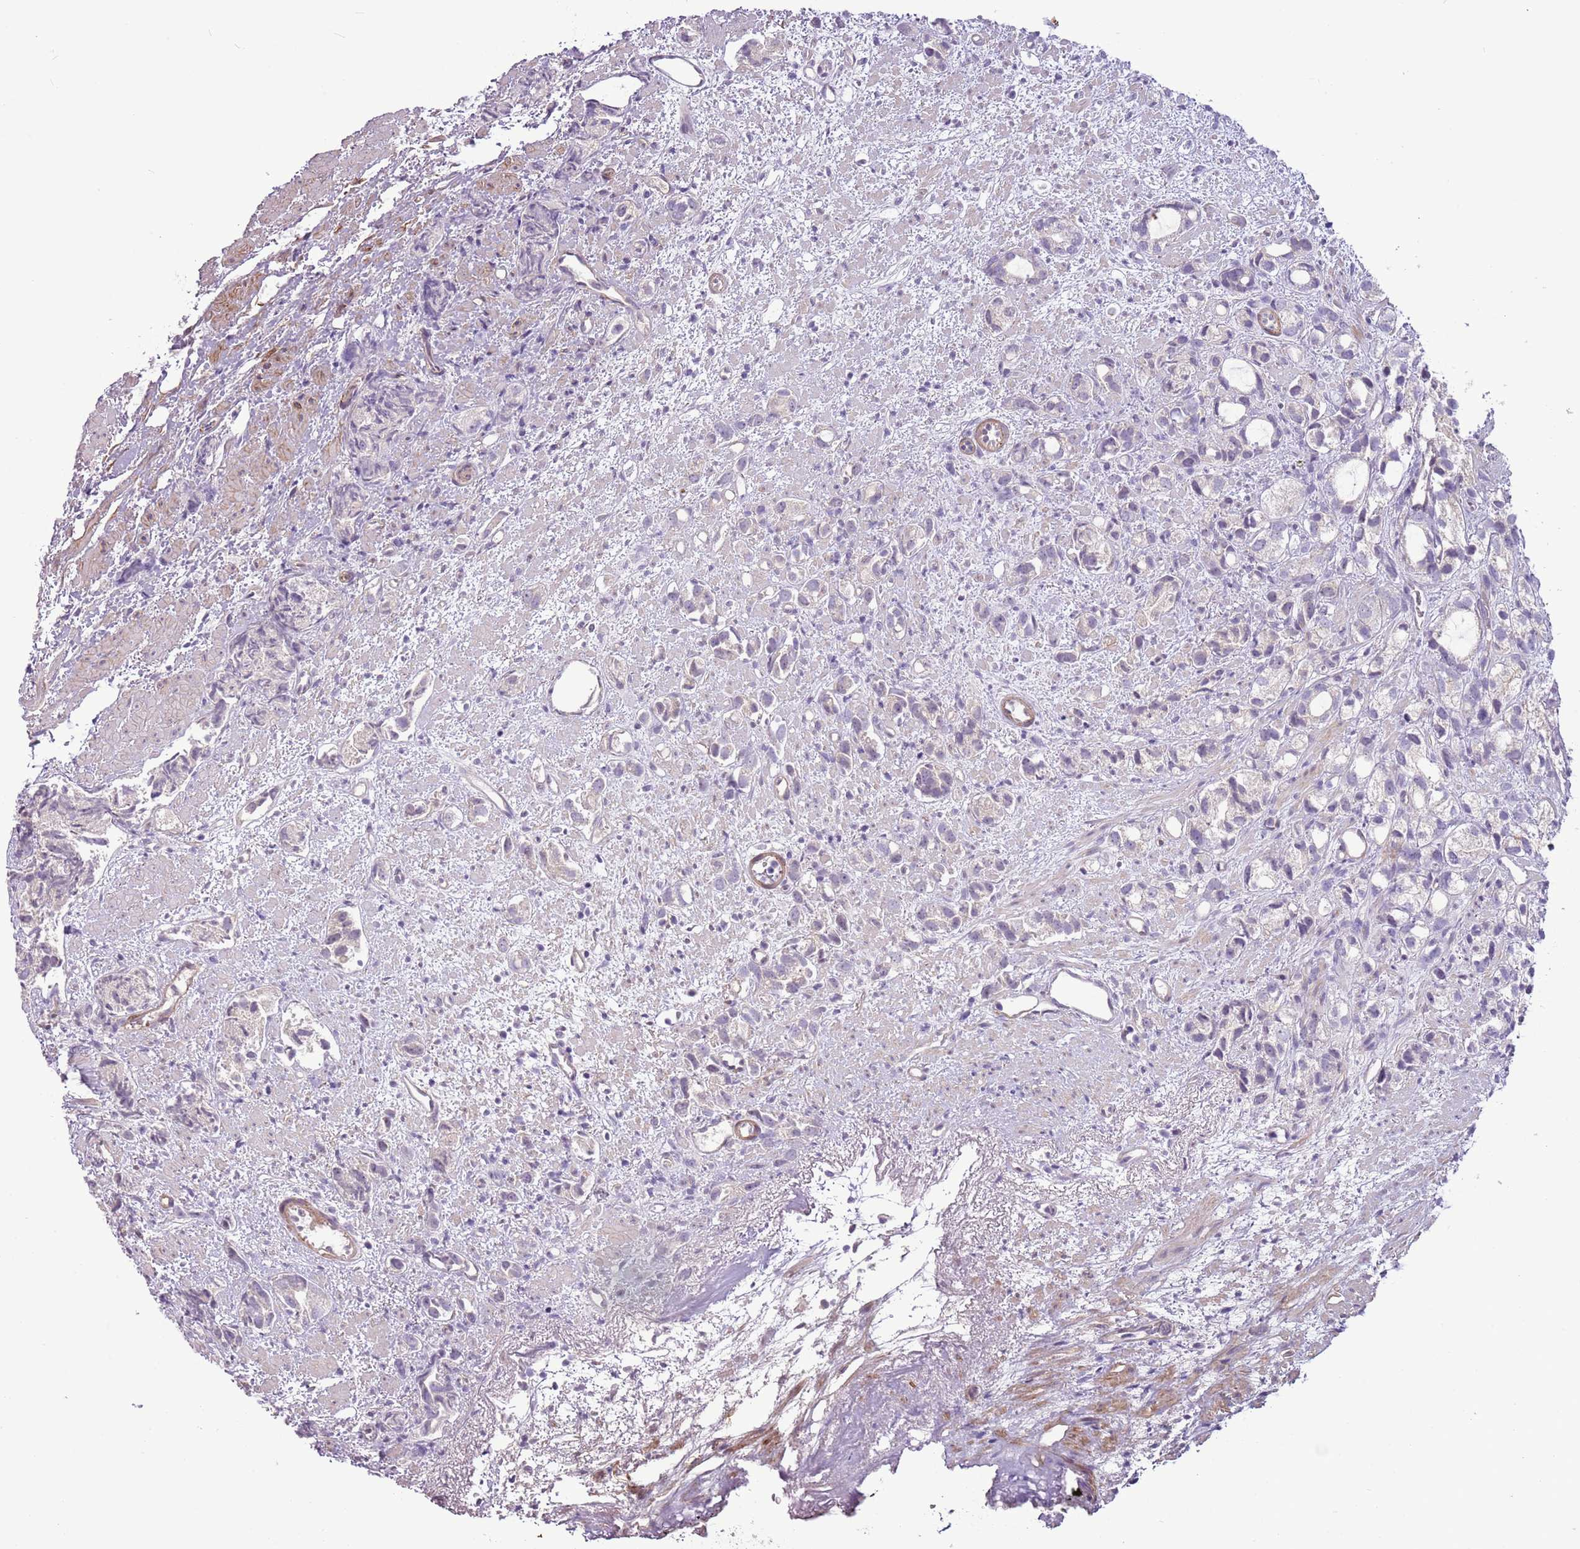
{"staining": {"intensity": "negative", "quantity": "none", "location": "none"}, "tissue": "prostate cancer", "cell_type": "Tumor cells", "image_type": "cancer", "snomed": [{"axis": "morphology", "description": "Adenocarcinoma, High grade"}, {"axis": "topography", "description": "Prostate"}], "caption": "The IHC micrograph has no significant expression in tumor cells of adenocarcinoma (high-grade) (prostate) tissue.", "gene": "MRO", "patient": {"sex": "male", "age": 82}}